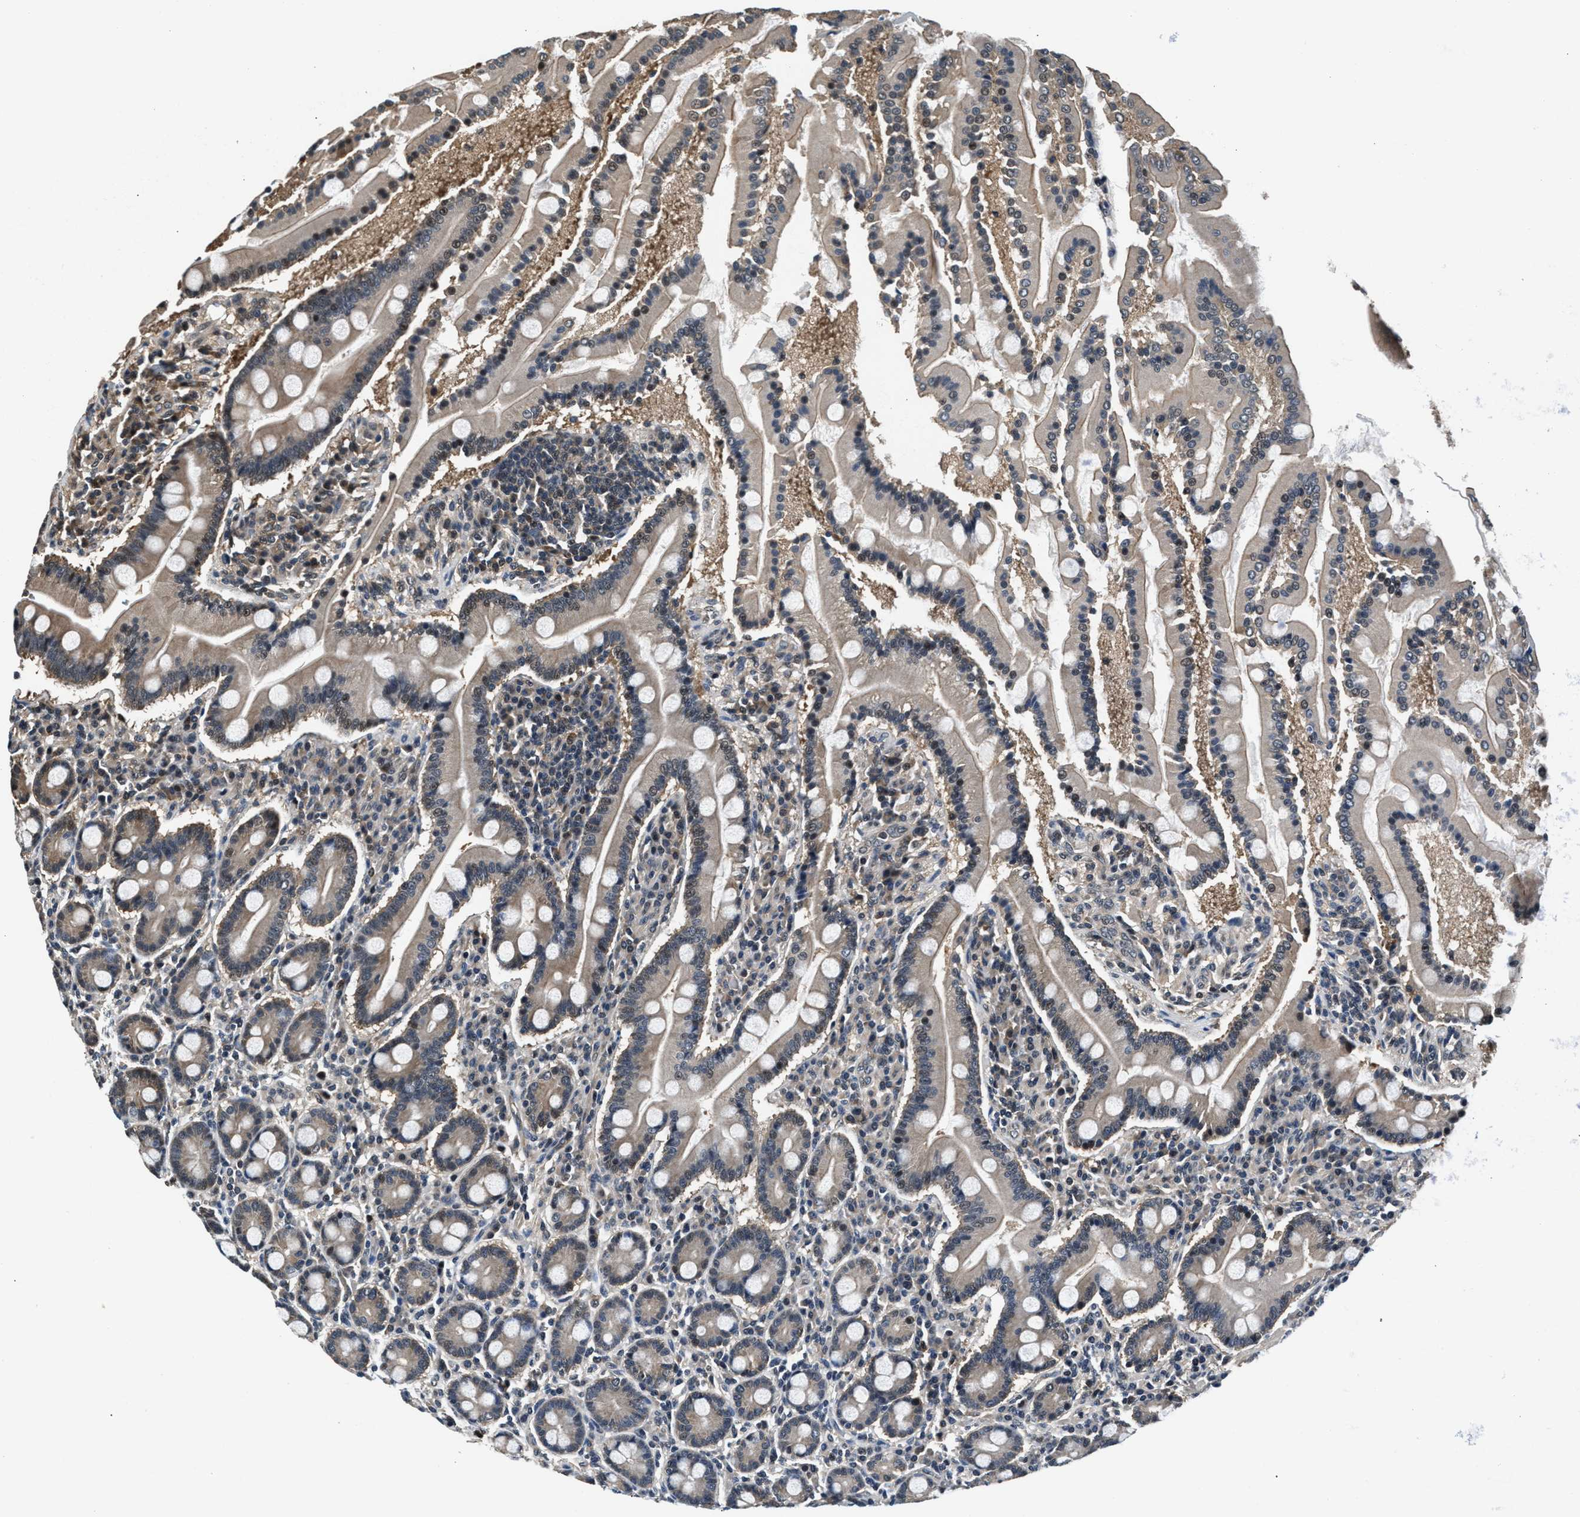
{"staining": {"intensity": "moderate", "quantity": "25%-75%", "location": "cytoplasmic/membranous"}, "tissue": "duodenum", "cell_type": "Glandular cells", "image_type": "normal", "snomed": [{"axis": "morphology", "description": "Normal tissue, NOS"}, {"axis": "topography", "description": "Duodenum"}], "caption": "Benign duodenum was stained to show a protein in brown. There is medium levels of moderate cytoplasmic/membranous expression in about 25%-75% of glandular cells. The staining is performed using DAB (3,3'-diaminobenzidine) brown chromogen to label protein expression. The nuclei are counter-stained blue using hematoxylin.", "gene": "RBM33", "patient": {"sex": "male", "age": 50}}